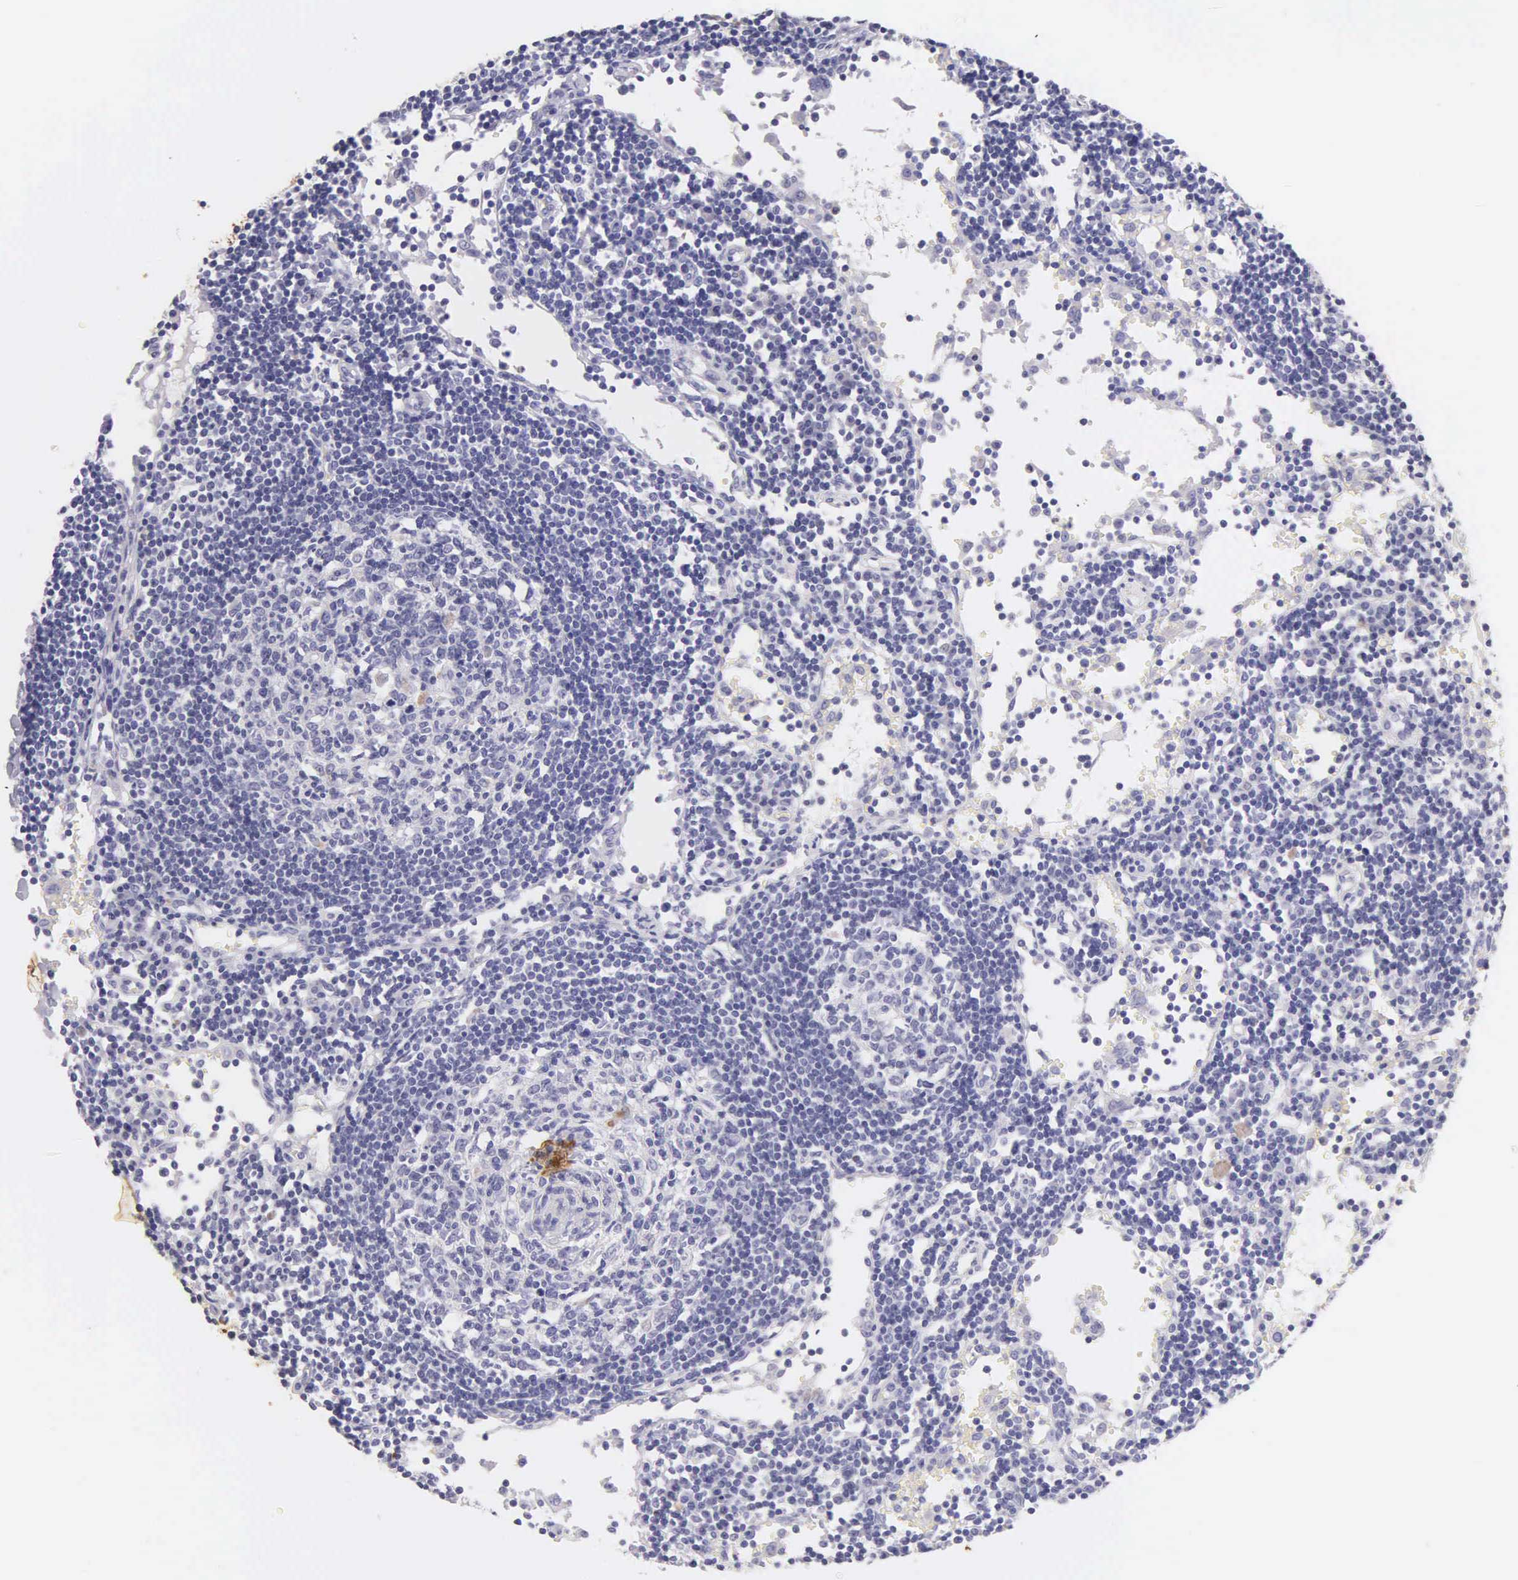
{"staining": {"intensity": "negative", "quantity": "none", "location": "none"}, "tissue": "lymph node", "cell_type": "Germinal center cells", "image_type": "normal", "snomed": [{"axis": "morphology", "description": "Normal tissue, NOS"}, {"axis": "topography", "description": "Lymph node"}], "caption": "IHC micrograph of normal lymph node stained for a protein (brown), which reveals no expression in germinal center cells. The staining is performed using DAB (3,3'-diaminobenzidine) brown chromogen with nuclei counter-stained in using hematoxylin.", "gene": "KRT14", "patient": {"sex": "female", "age": 55}}